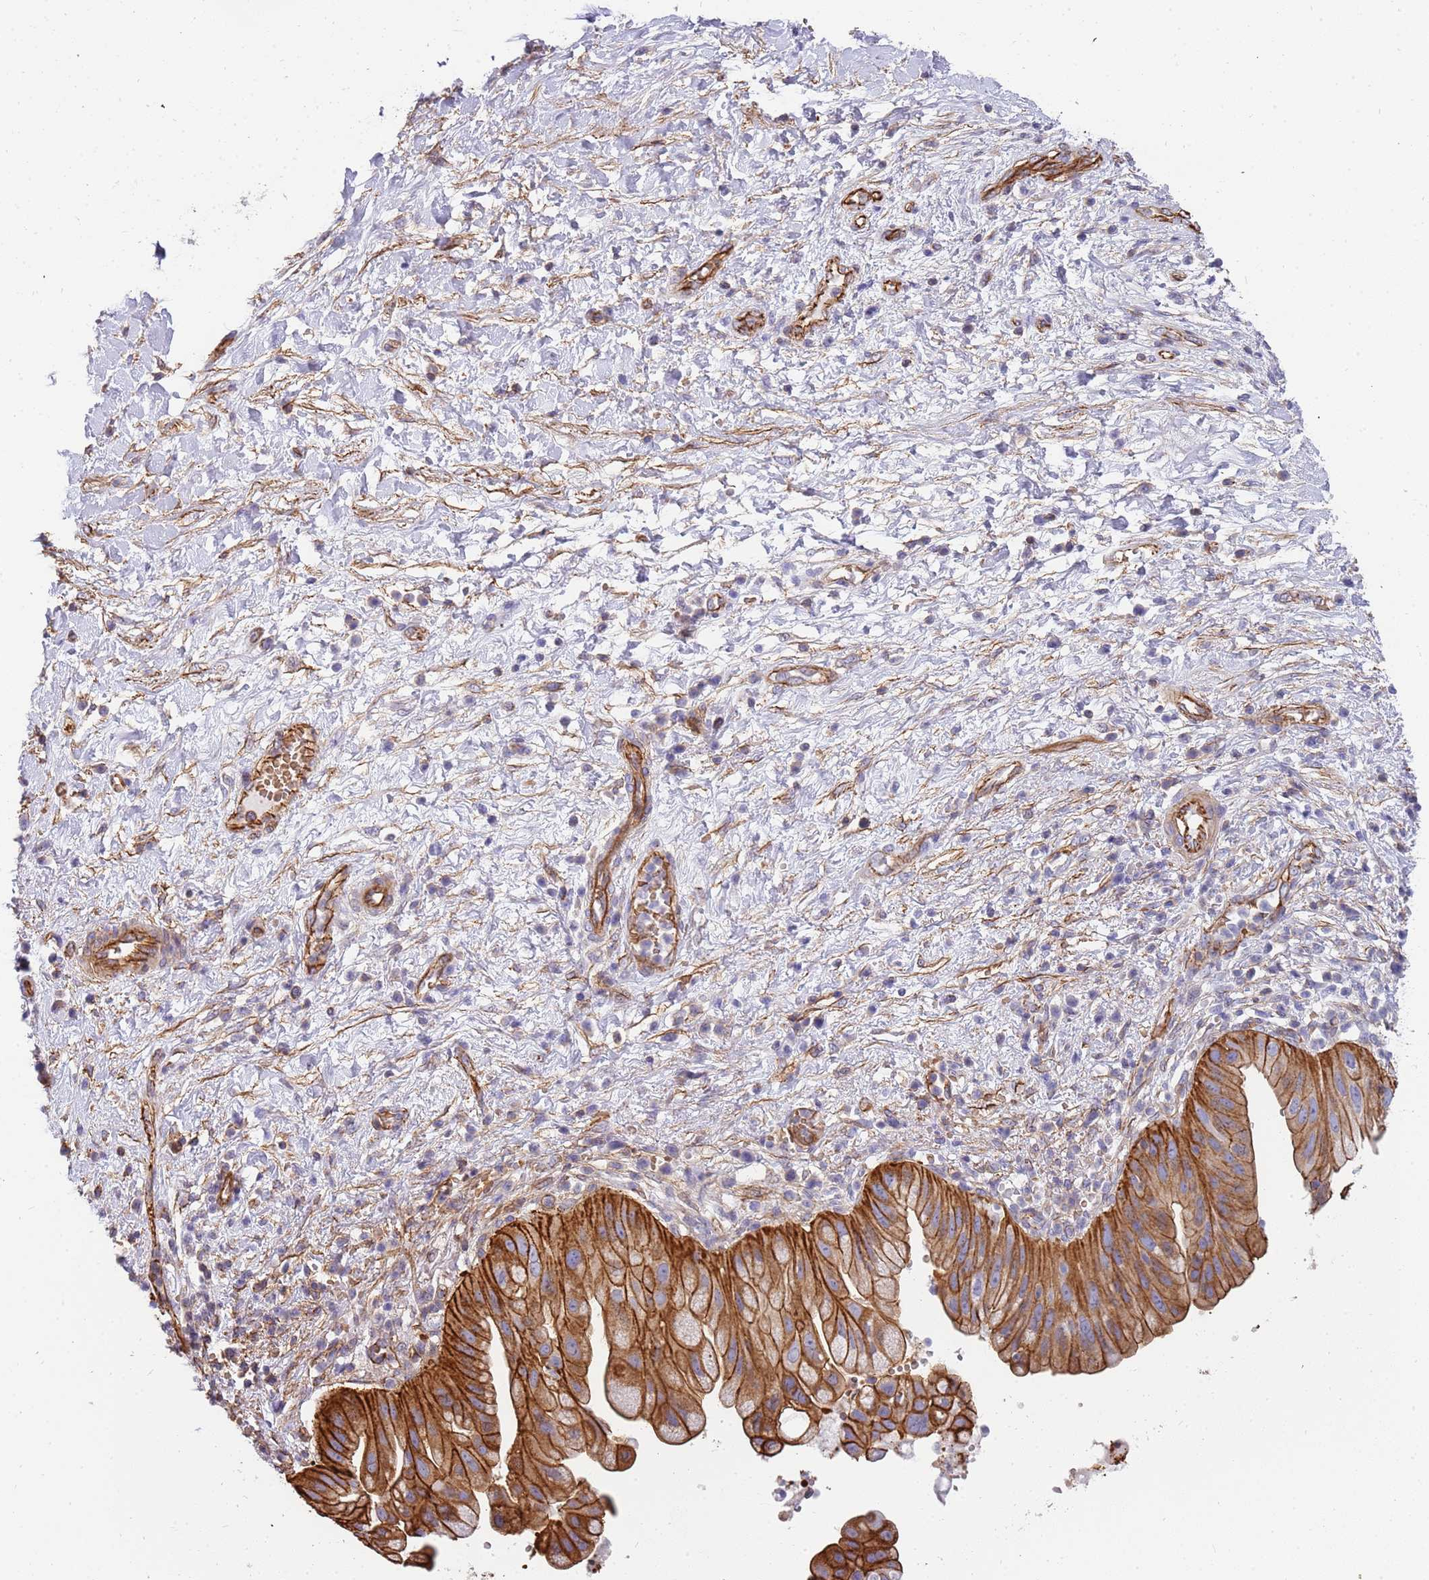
{"staining": {"intensity": "strong", "quantity": ">75%", "location": "cytoplasmic/membranous"}, "tissue": "pancreatic cancer", "cell_type": "Tumor cells", "image_type": "cancer", "snomed": [{"axis": "morphology", "description": "Adenocarcinoma, NOS"}, {"axis": "topography", "description": "Pancreas"}], "caption": "Immunohistochemical staining of pancreatic cancer (adenocarcinoma) reveals high levels of strong cytoplasmic/membranous protein staining in approximately >75% of tumor cells.", "gene": "GFRAL", "patient": {"sex": "male", "age": 68}}